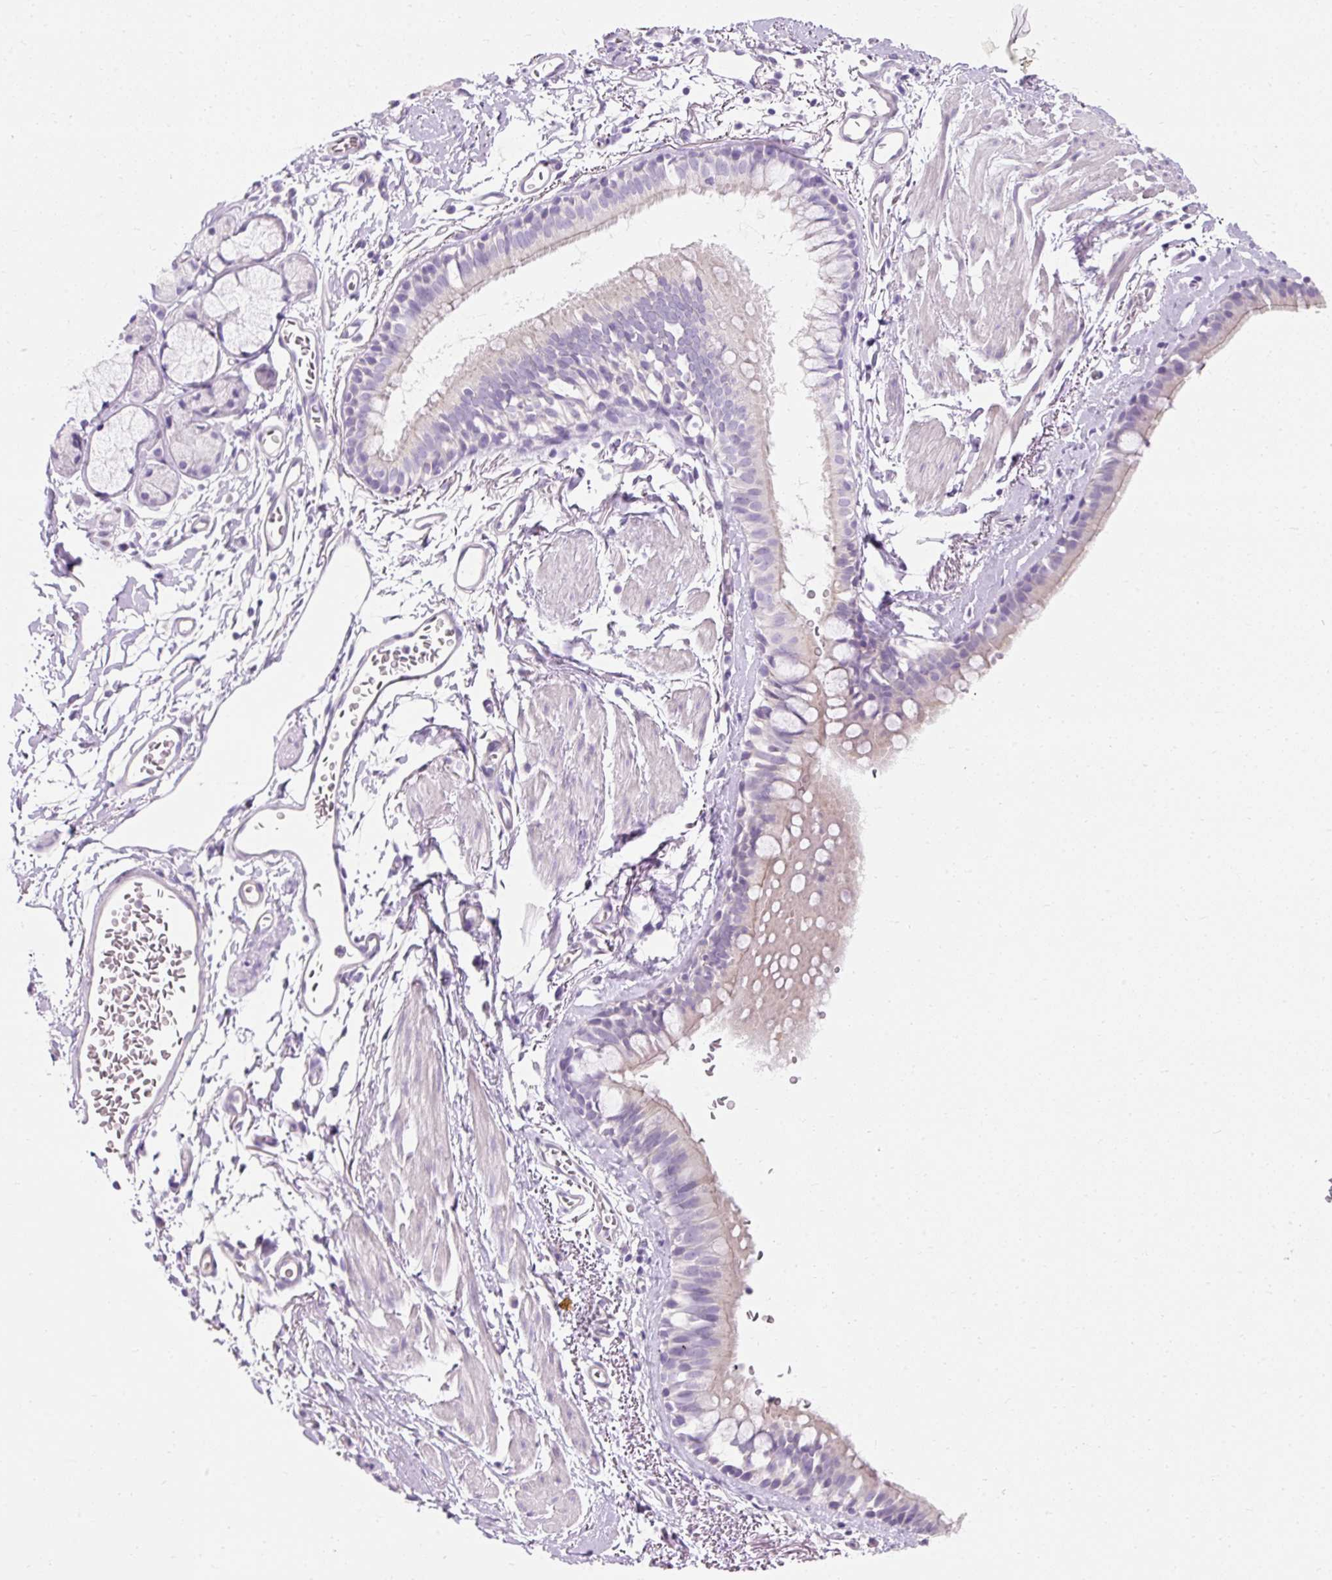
{"staining": {"intensity": "negative", "quantity": "none", "location": "none"}, "tissue": "bronchus", "cell_type": "Respiratory epithelial cells", "image_type": "normal", "snomed": [{"axis": "morphology", "description": "Normal tissue, NOS"}, {"axis": "topography", "description": "Bronchus"}], "caption": "A high-resolution histopathology image shows immunohistochemistry (IHC) staining of normal bronchus, which exhibits no significant staining in respiratory epithelial cells.", "gene": "TMEM213", "patient": {"sex": "male", "age": 67}}